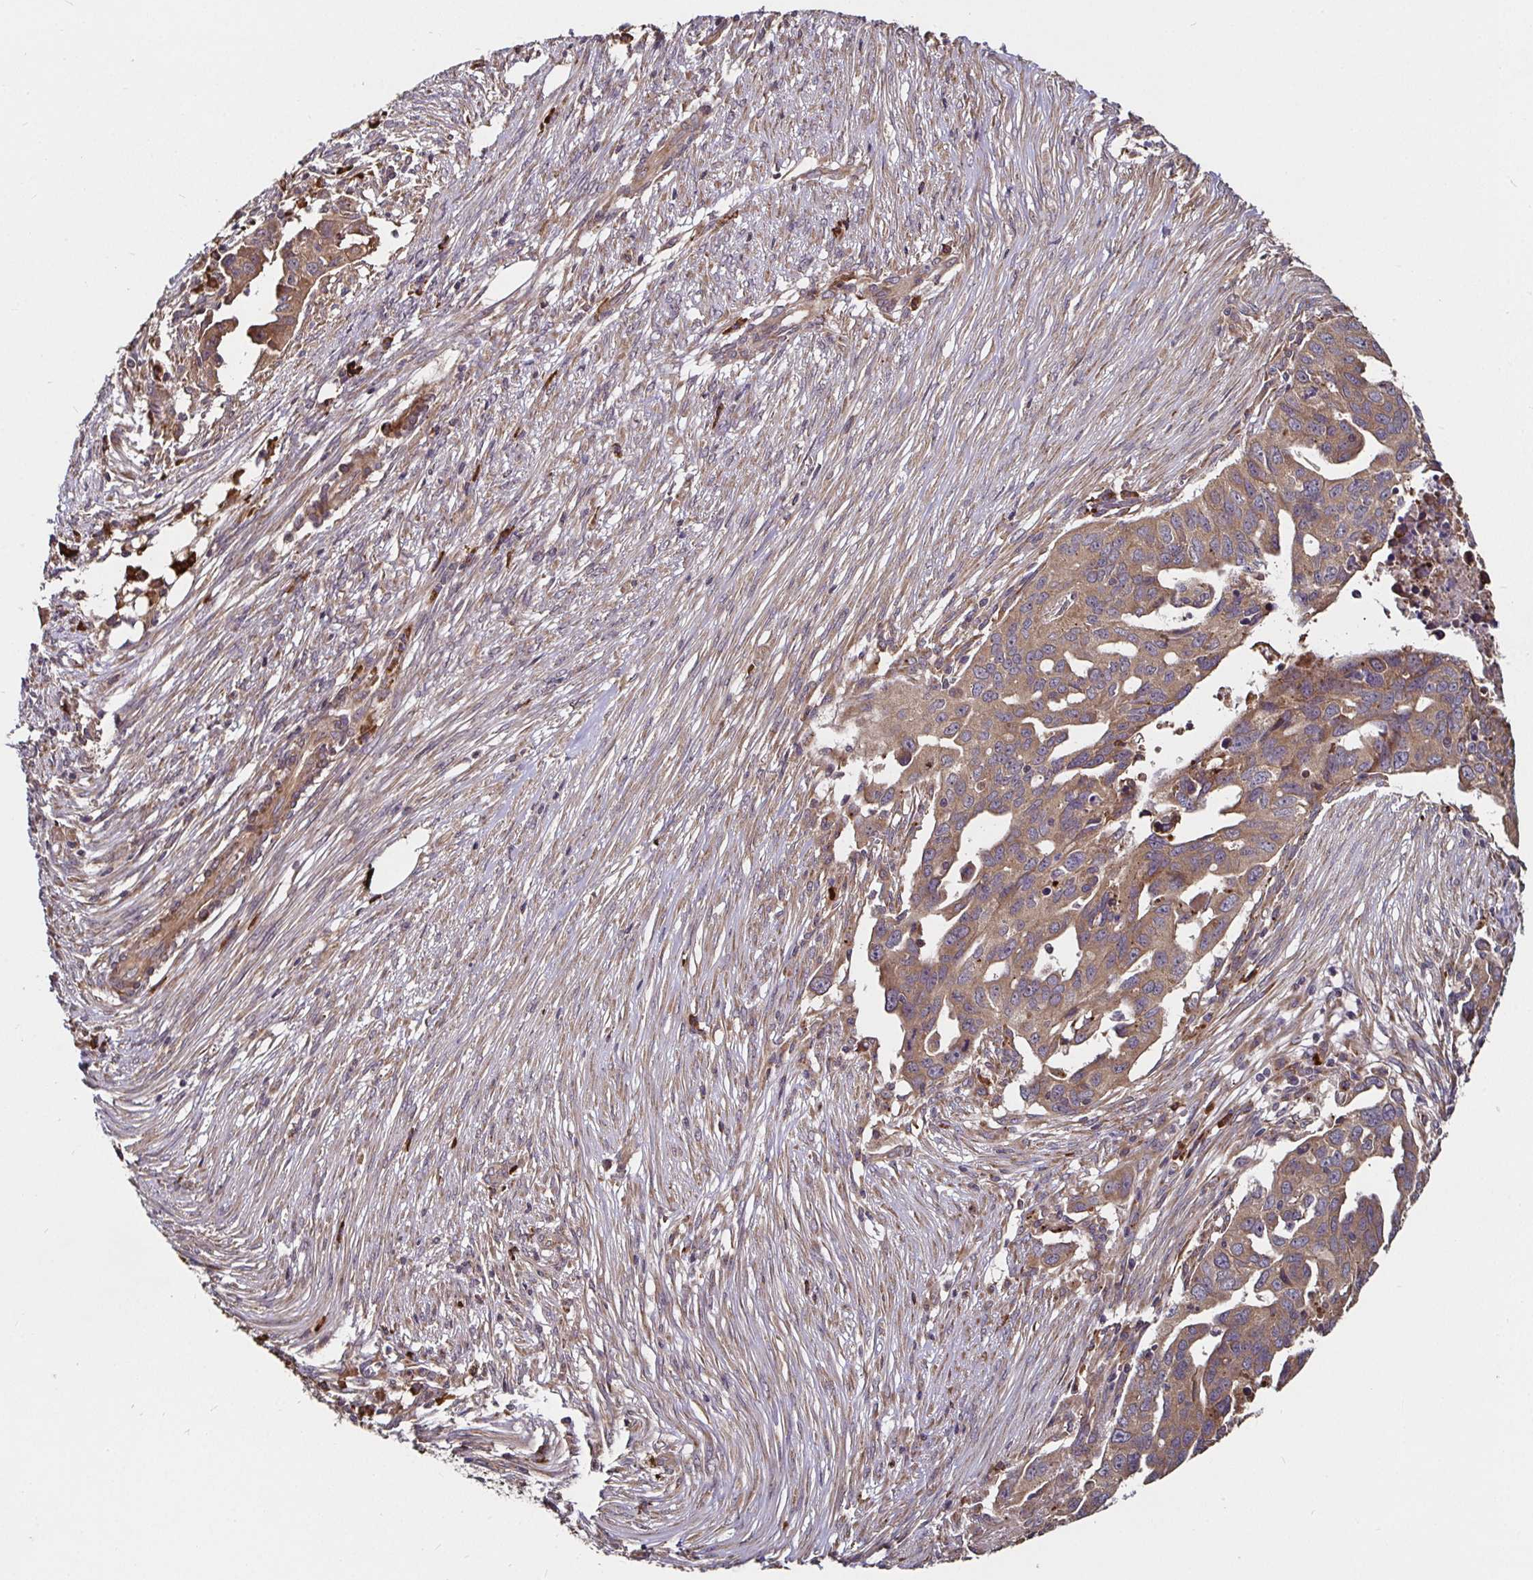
{"staining": {"intensity": "moderate", "quantity": ">75%", "location": "cytoplasmic/membranous"}, "tissue": "ovarian cancer", "cell_type": "Tumor cells", "image_type": "cancer", "snomed": [{"axis": "morphology", "description": "Carcinoma, endometroid"}, {"axis": "morphology", "description": "Cystadenocarcinoma, serous, NOS"}, {"axis": "topography", "description": "Ovary"}], "caption": "Immunohistochemistry image of neoplastic tissue: human ovarian serous cystadenocarcinoma stained using immunohistochemistry (IHC) displays medium levels of moderate protein expression localized specifically in the cytoplasmic/membranous of tumor cells, appearing as a cytoplasmic/membranous brown color.", "gene": "MLST8", "patient": {"sex": "female", "age": 45}}